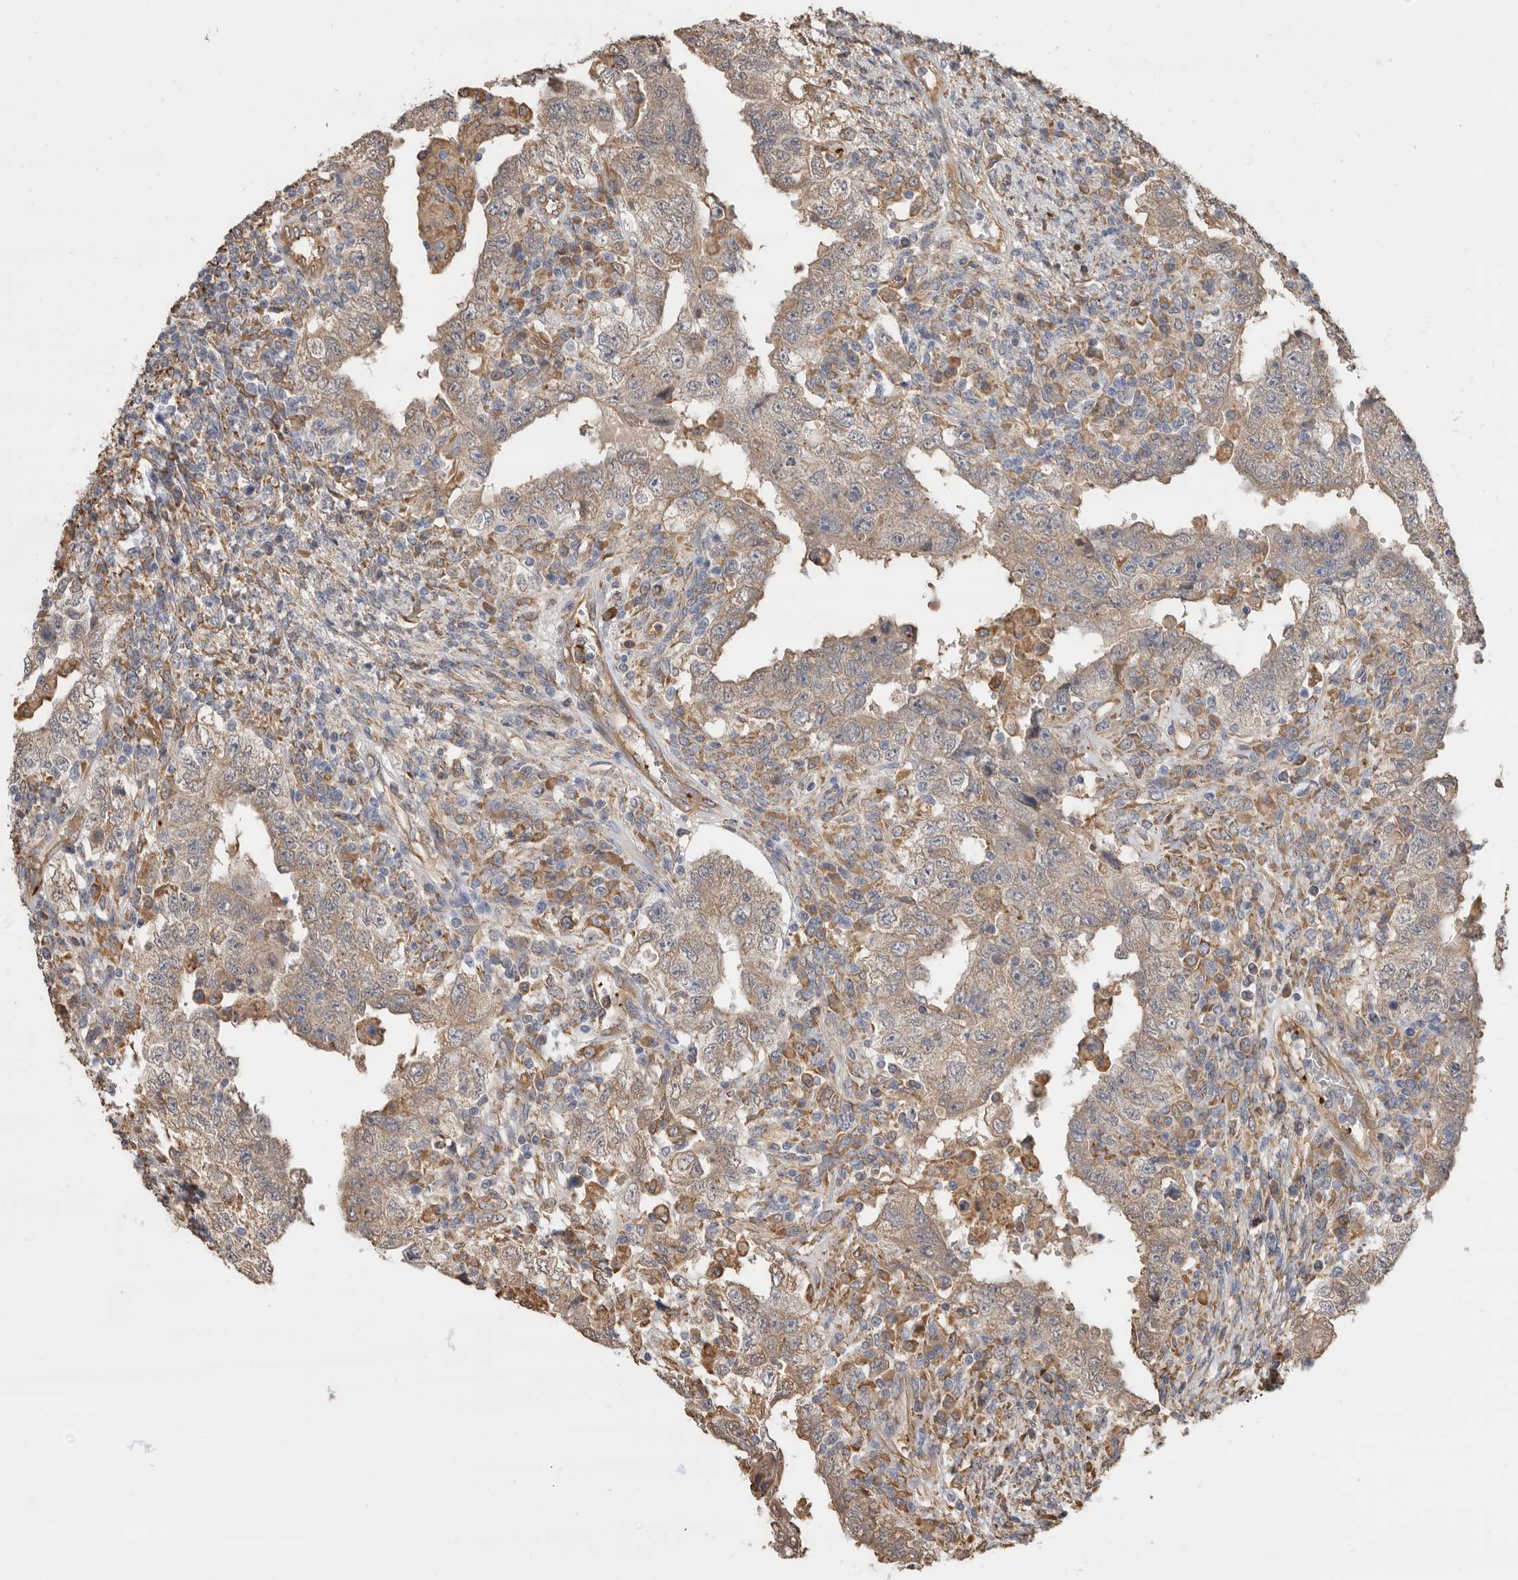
{"staining": {"intensity": "weak", "quantity": ">75%", "location": "cytoplasmic/membranous"}, "tissue": "testis cancer", "cell_type": "Tumor cells", "image_type": "cancer", "snomed": [{"axis": "morphology", "description": "Carcinoma, Embryonal, NOS"}, {"axis": "topography", "description": "Testis"}], "caption": "A micrograph showing weak cytoplasmic/membranous staining in about >75% of tumor cells in testis cancer (embryonal carcinoma), as visualized by brown immunohistochemical staining.", "gene": "CDC42BPB", "patient": {"sex": "male", "age": 26}}